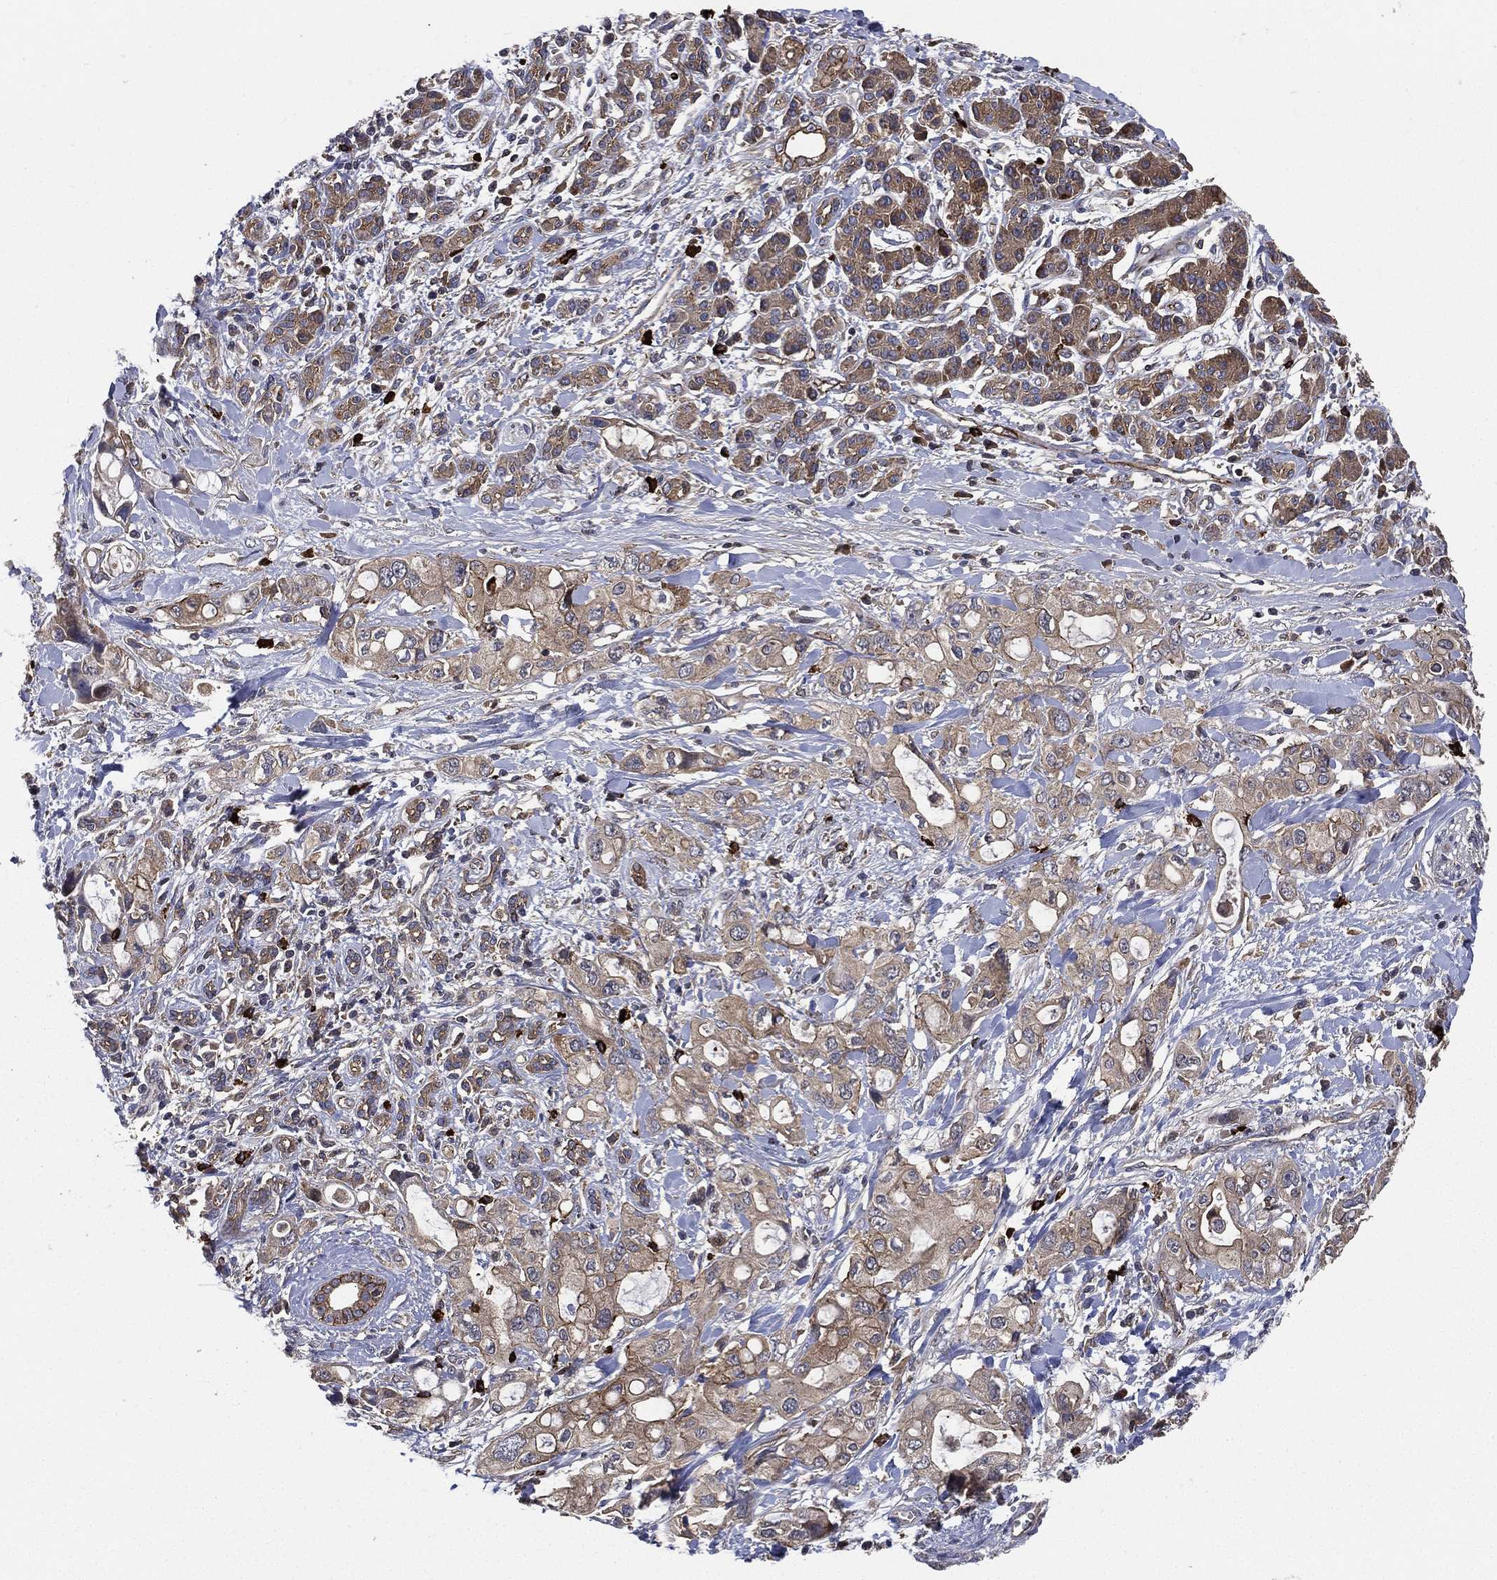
{"staining": {"intensity": "moderate", "quantity": ">75%", "location": "cytoplasmic/membranous"}, "tissue": "pancreatic cancer", "cell_type": "Tumor cells", "image_type": "cancer", "snomed": [{"axis": "morphology", "description": "Adenocarcinoma, NOS"}, {"axis": "topography", "description": "Pancreas"}], "caption": "Pancreatic cancer (adenocarcinoma) stained with immunohistochemistry exhibits moderate cytoplasmic/membranous staining in about >75% of tumor cells.", "gene": "SMPD3", "patient": {"sex": "female", "age": 56}}